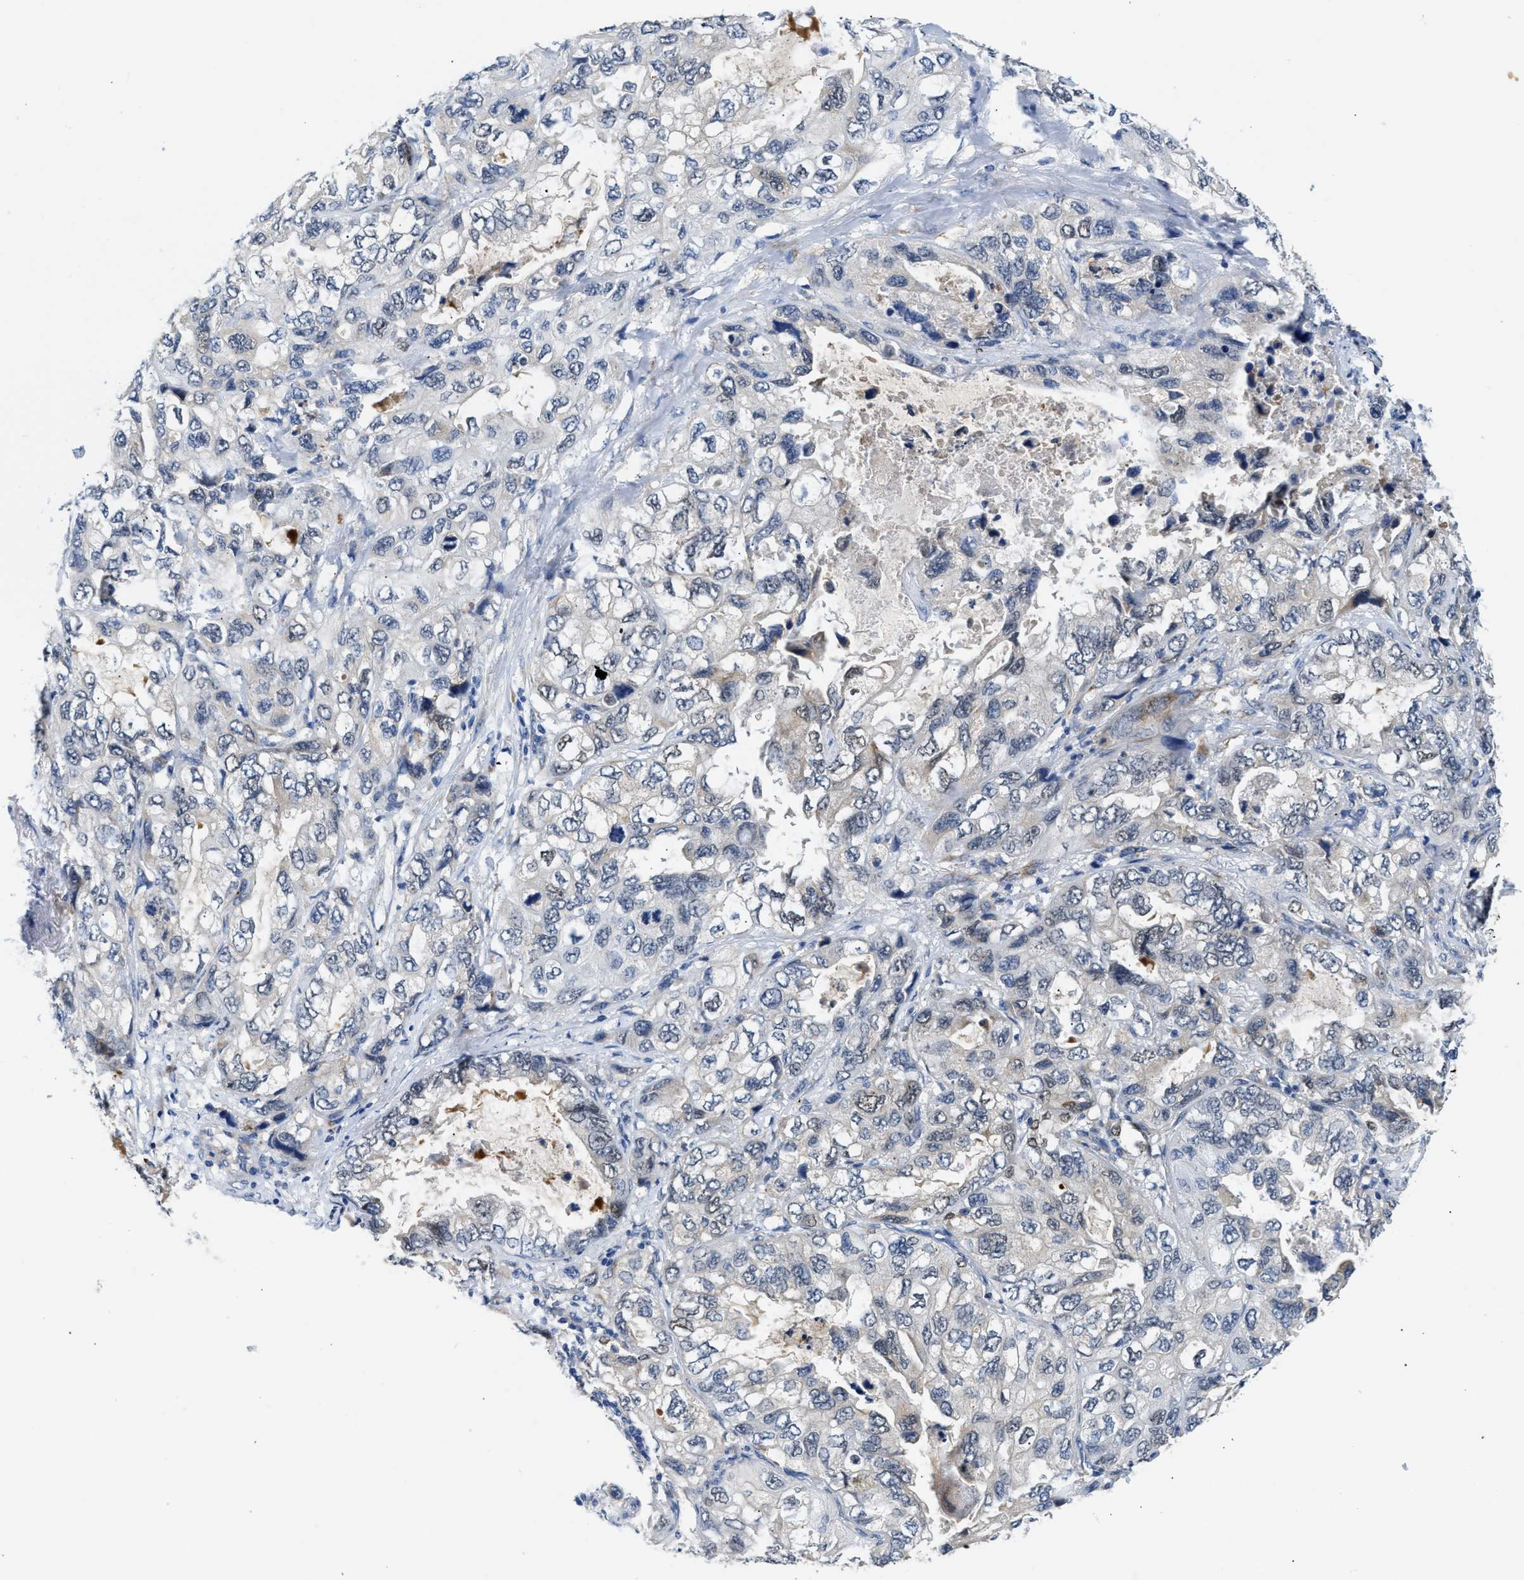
{"staining": {"intensity": "negative", "quantity": "none", "location": "none"}, "tissue": "lung cancer", "cell_type": "Tumor cells", "image_type": "cancer", "snomed": [{"axis": "morphology", "description": "Squamous cell carcinoma, NOS"}, {"axis": "topography", "description": "Lung"}], "caption": "Immunohistochemical staining of lung cancer (squamous cell carcinoma) shows no significant expression in tumor cells.", "gene": "PPM1L", "patient": {"sex": "female", "age": 73}}